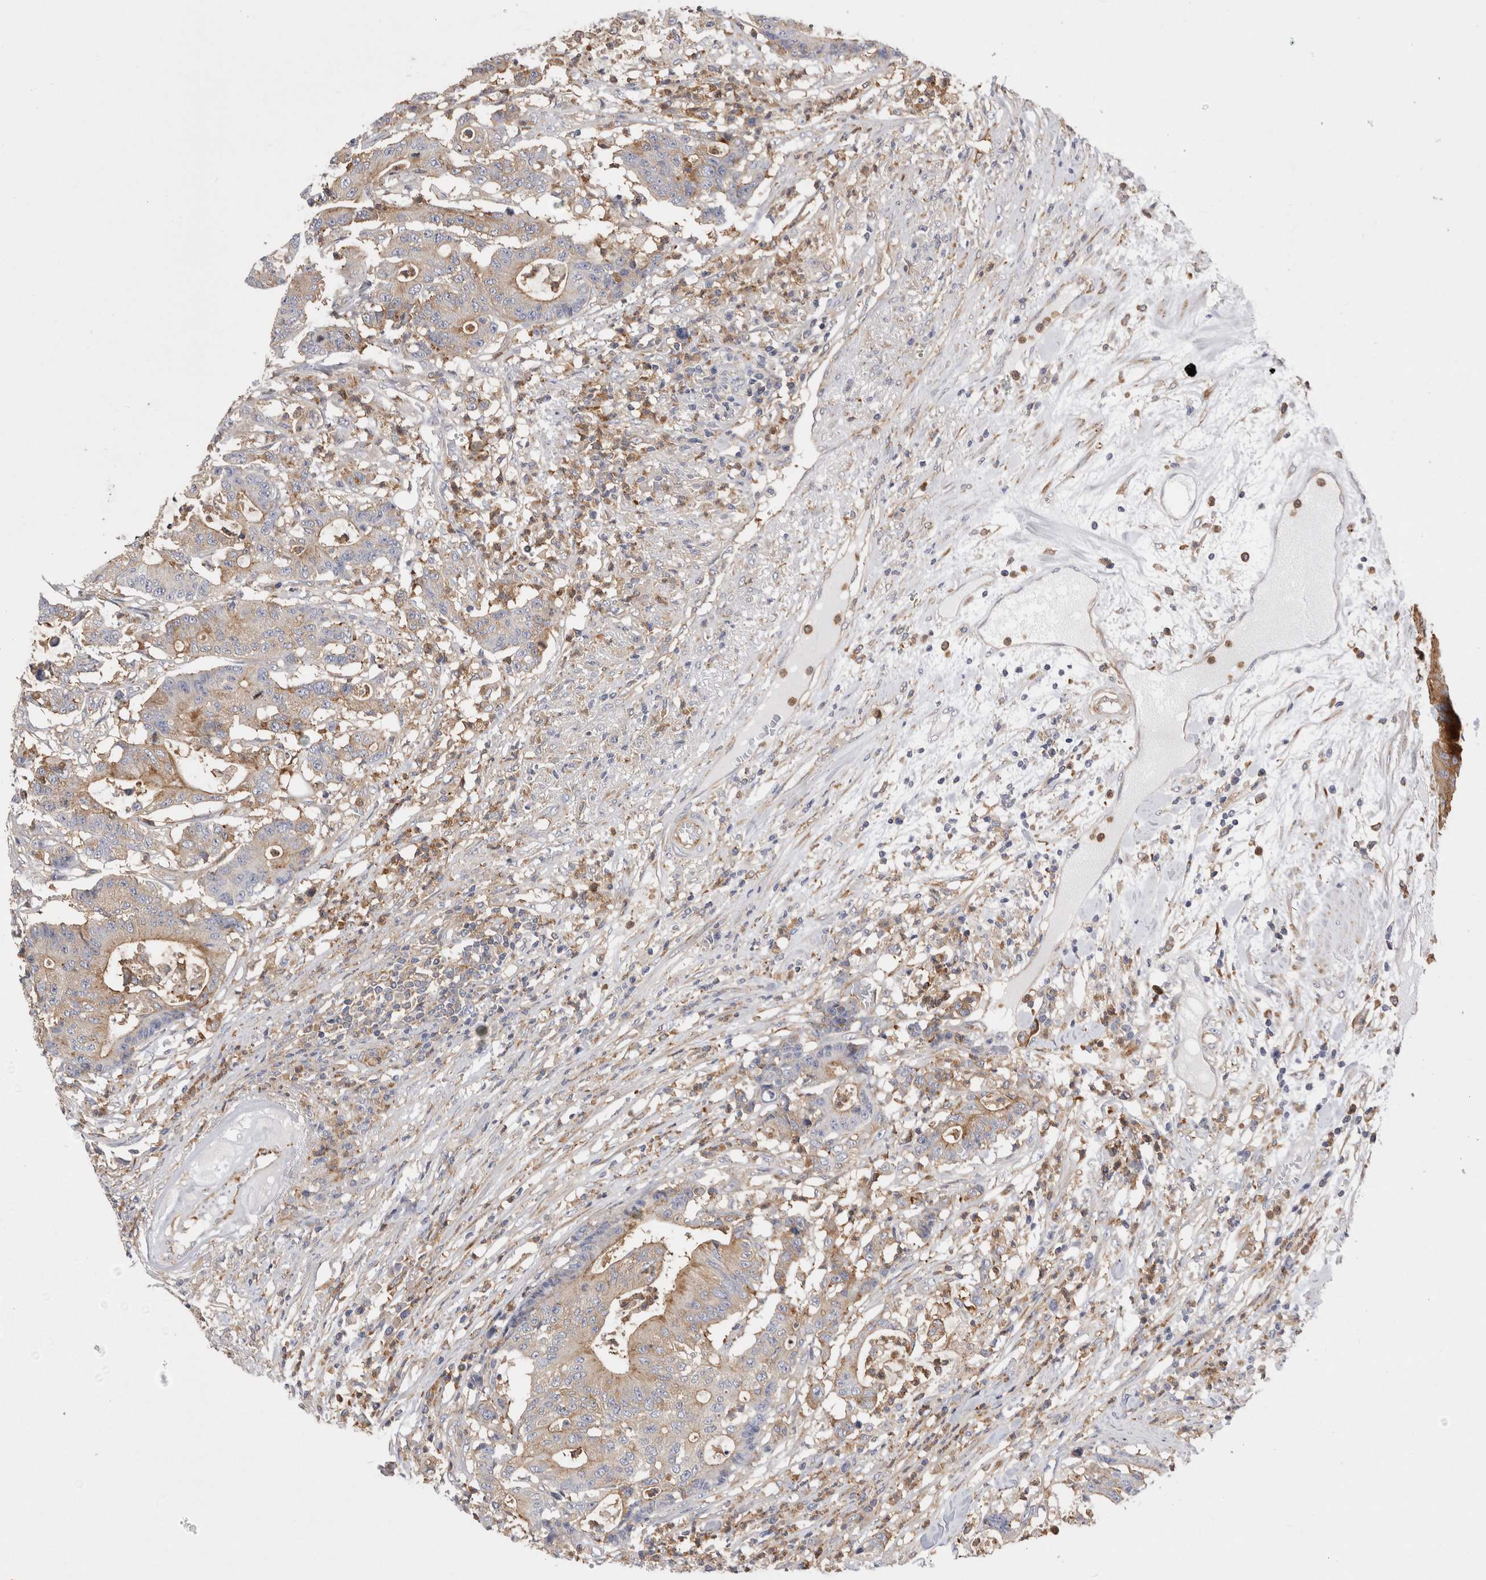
{"staining": {"intensity": "weak", "quantity": ">75%", "location": "cytoplasmic/membranous"}, "tissue": "colorectal cancer", "cell_type": "Tumor cells", "image_type": "cancer", "snomed": [{"axis": "morphology", "description": "Adenocarcinoma, NOS"}, {"axis": "topography", "description": "Colon"}], "caption": "Immunohistochemical staining of human colorectal adenocarcinoma displays weak cytoplasmic/membranous protein positivity in approximately >75% of tumor cells. Nuclei are stained in blue.", "gene": "RAB11FIP1", "patient": {"sex": "female", "age": 84}}